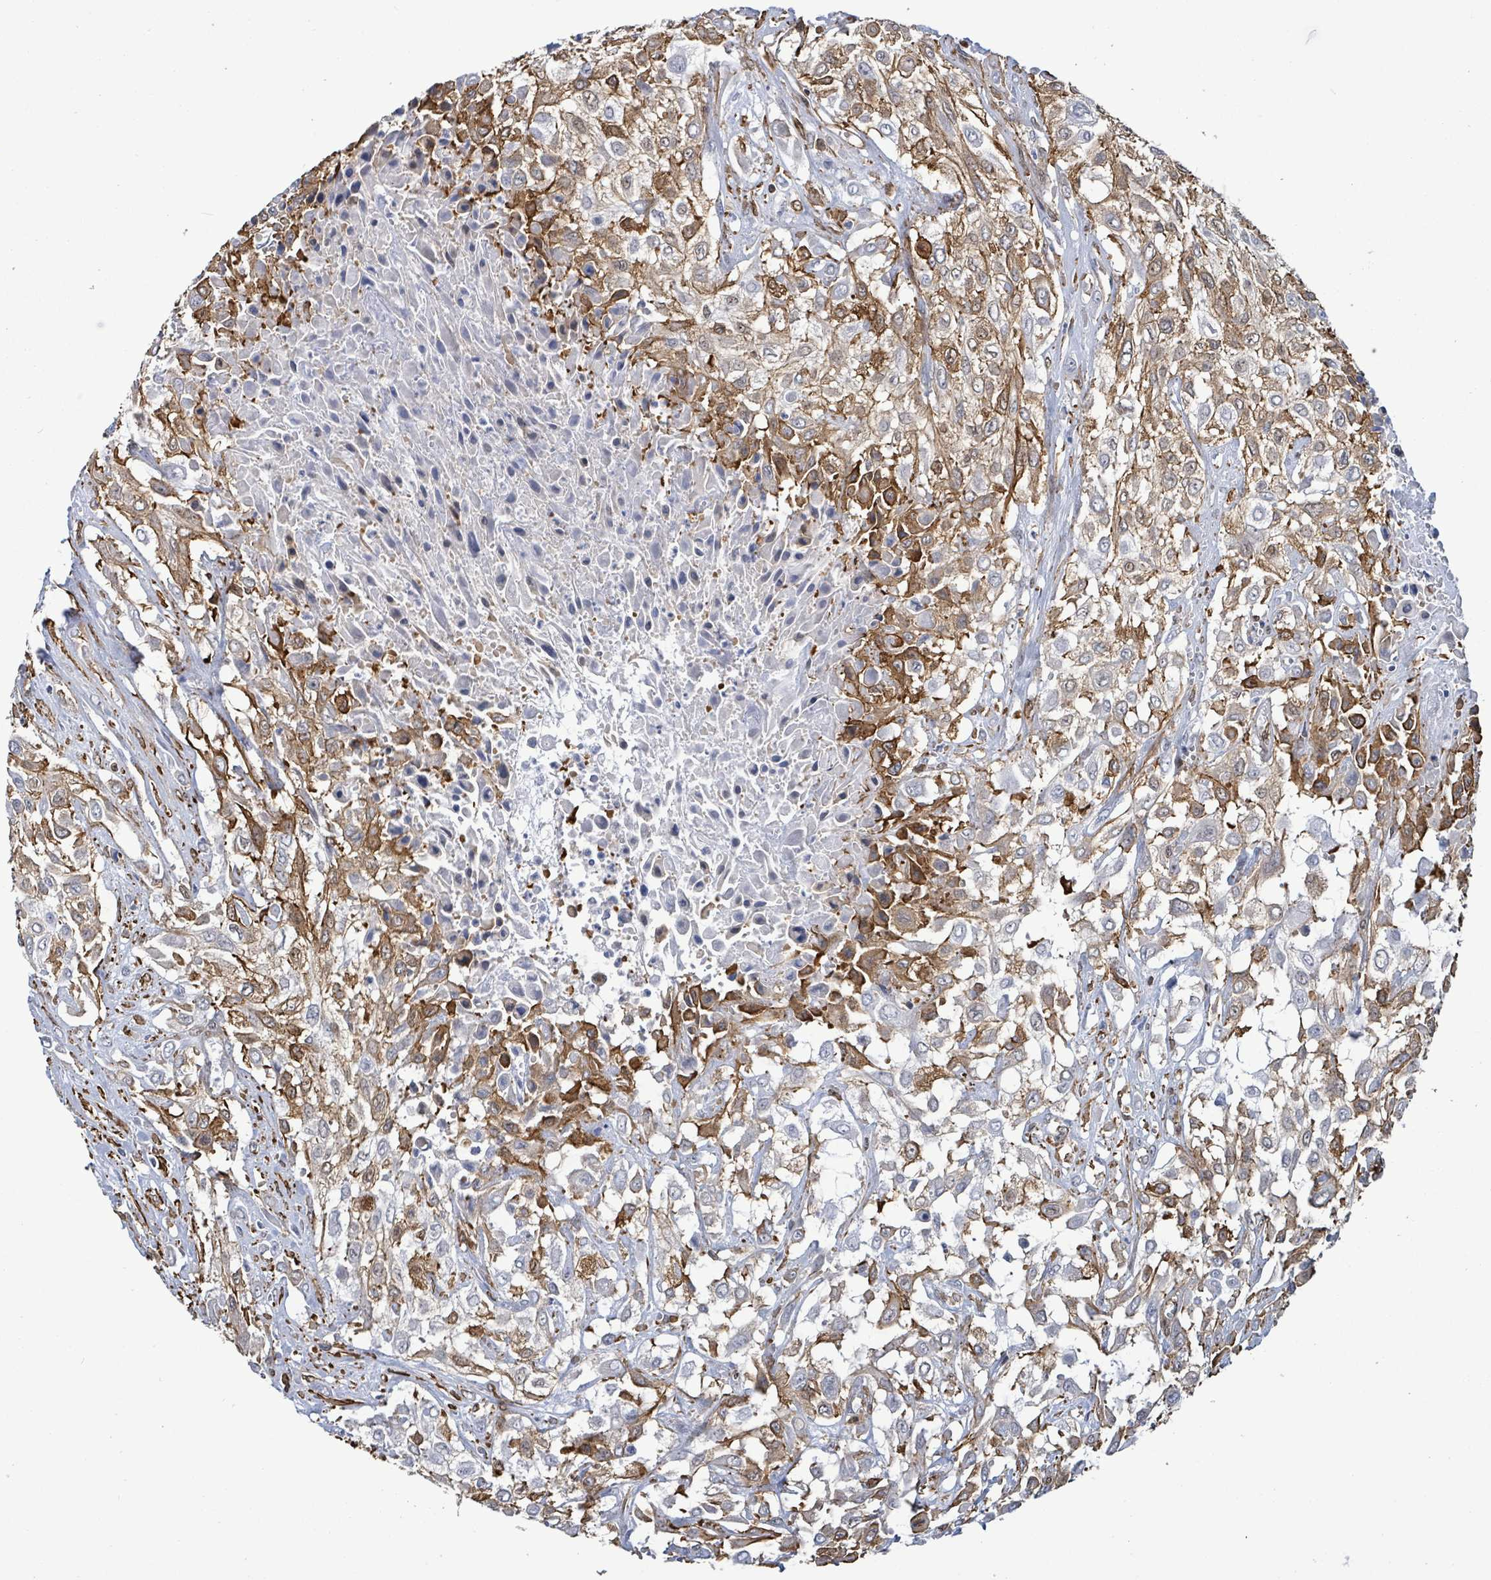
{"staining": {"intensity": "moderate", "quantity": "25%-75%", "location": "cytoplasmic/membranous"}, "tissue": "urothelial cancer", "cell_type": "Tumor cells", "image_type": "cancer", "snomed": [{"axis": "morphology", "description": "Urothelial carcinoma, High grade"}, {"axis": "topography", "description": "Urinary bladder"}], "caption": "Immunohistochemical staining of human urothelial cancer reveals moderate cytoplasmic/membranous protein positivity in about 25%-75% of tumor cells.", "gene": "PRKRIP1", "patient": {"sex": "male", "age": 57}}